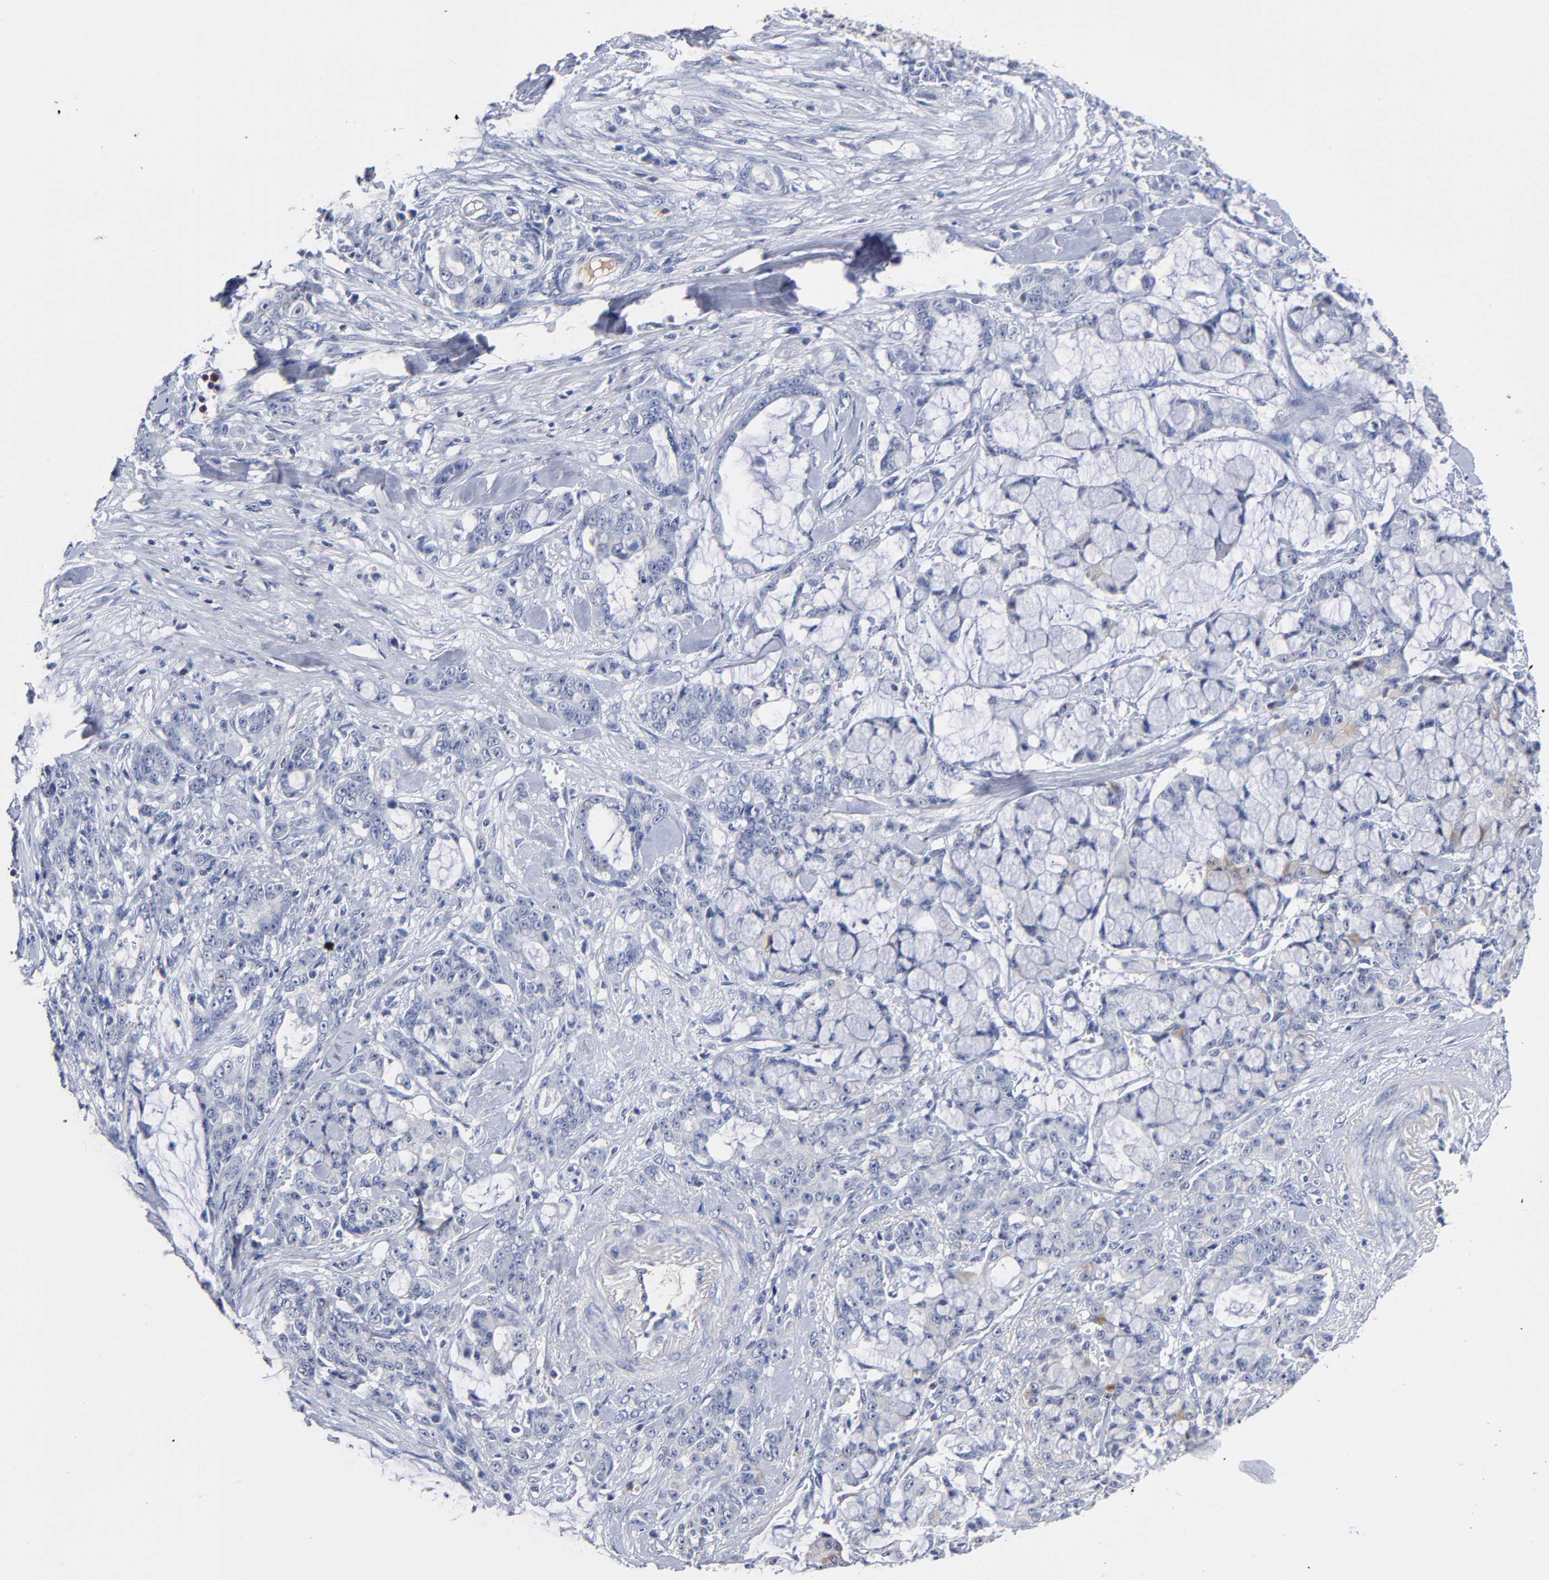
{"staining": {"intensity": "negative", "quantity": "none", "location": "none"}, "tissue": "pancreatic cancer", "cell_type": "Tumor cells", "image_type": "cancer", "snomed": [{"axis": "morphology", "description": "Adenocarcinoma, NOS"}, {"axis": "topography", "description": "Pancreas"}], "caption": "Immunohistochemistry (IHC) of pancreatic cancer (adenocarcinoma) demonstrates no staining in tumor cells.", "gene": "TRAT1", "patient": {"sex": "female", "age": 73}}